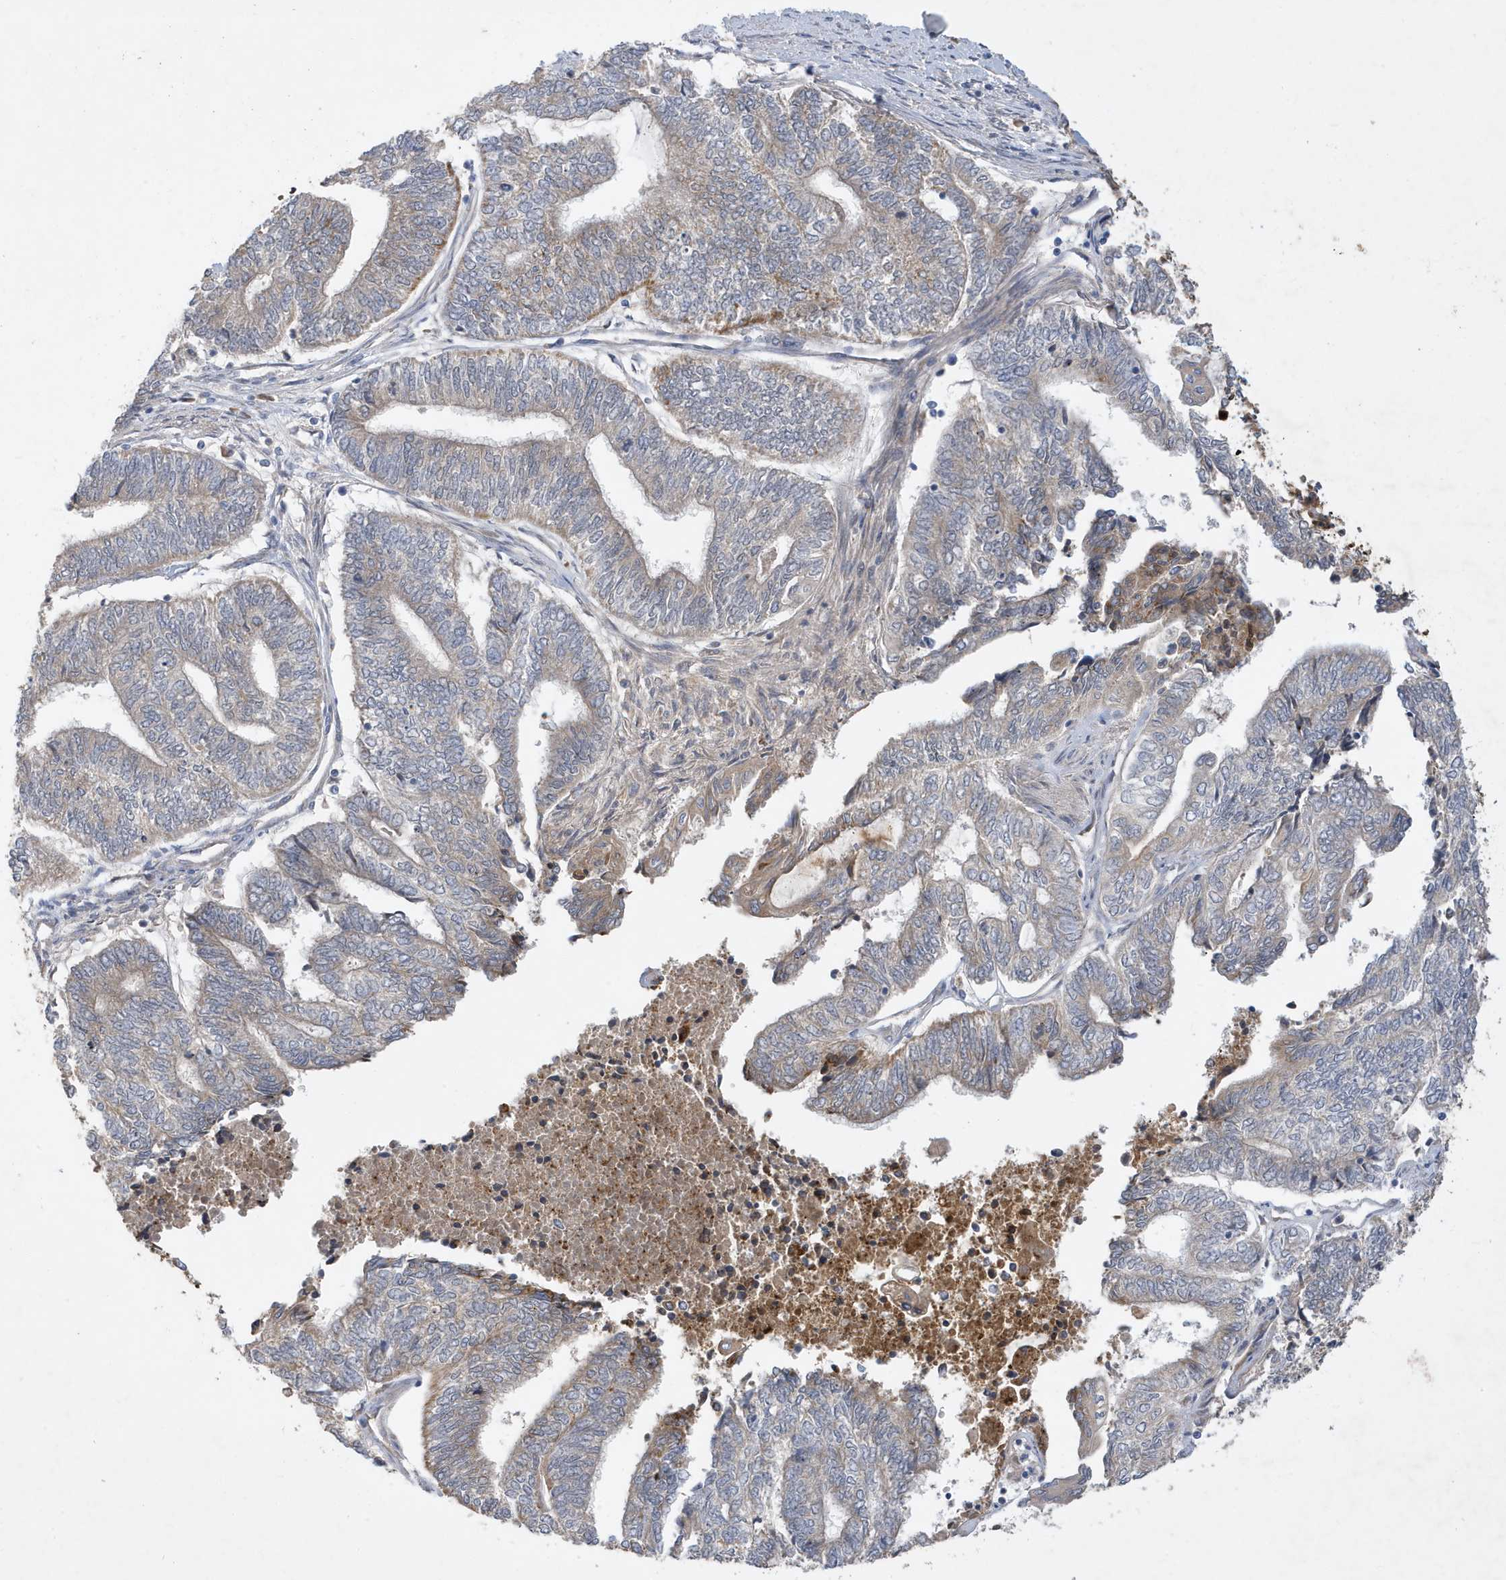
{"staining": {"intensity": "weak", "quantity": "<25%", "location": "cytoplasmic/membranous"}, "tissue": "endometrial cancer", "cell_type": "Tumor cells", "image_type": "cancer", "snomed": [{"axis": "morphology", "description": "Adenocarcinoma, NOS"}, {"axis": "topography", "description": "Uterus"}, {"axis": "topography", "description": "Endometrium"}], "caption": "Endometrial cancer (adenocarcinoma) was stained to show a protein in brown. There is no significant staining in tumor cells.", "gene": "LAPTM4A", "patient": {"sex": "female", "age": 70}}